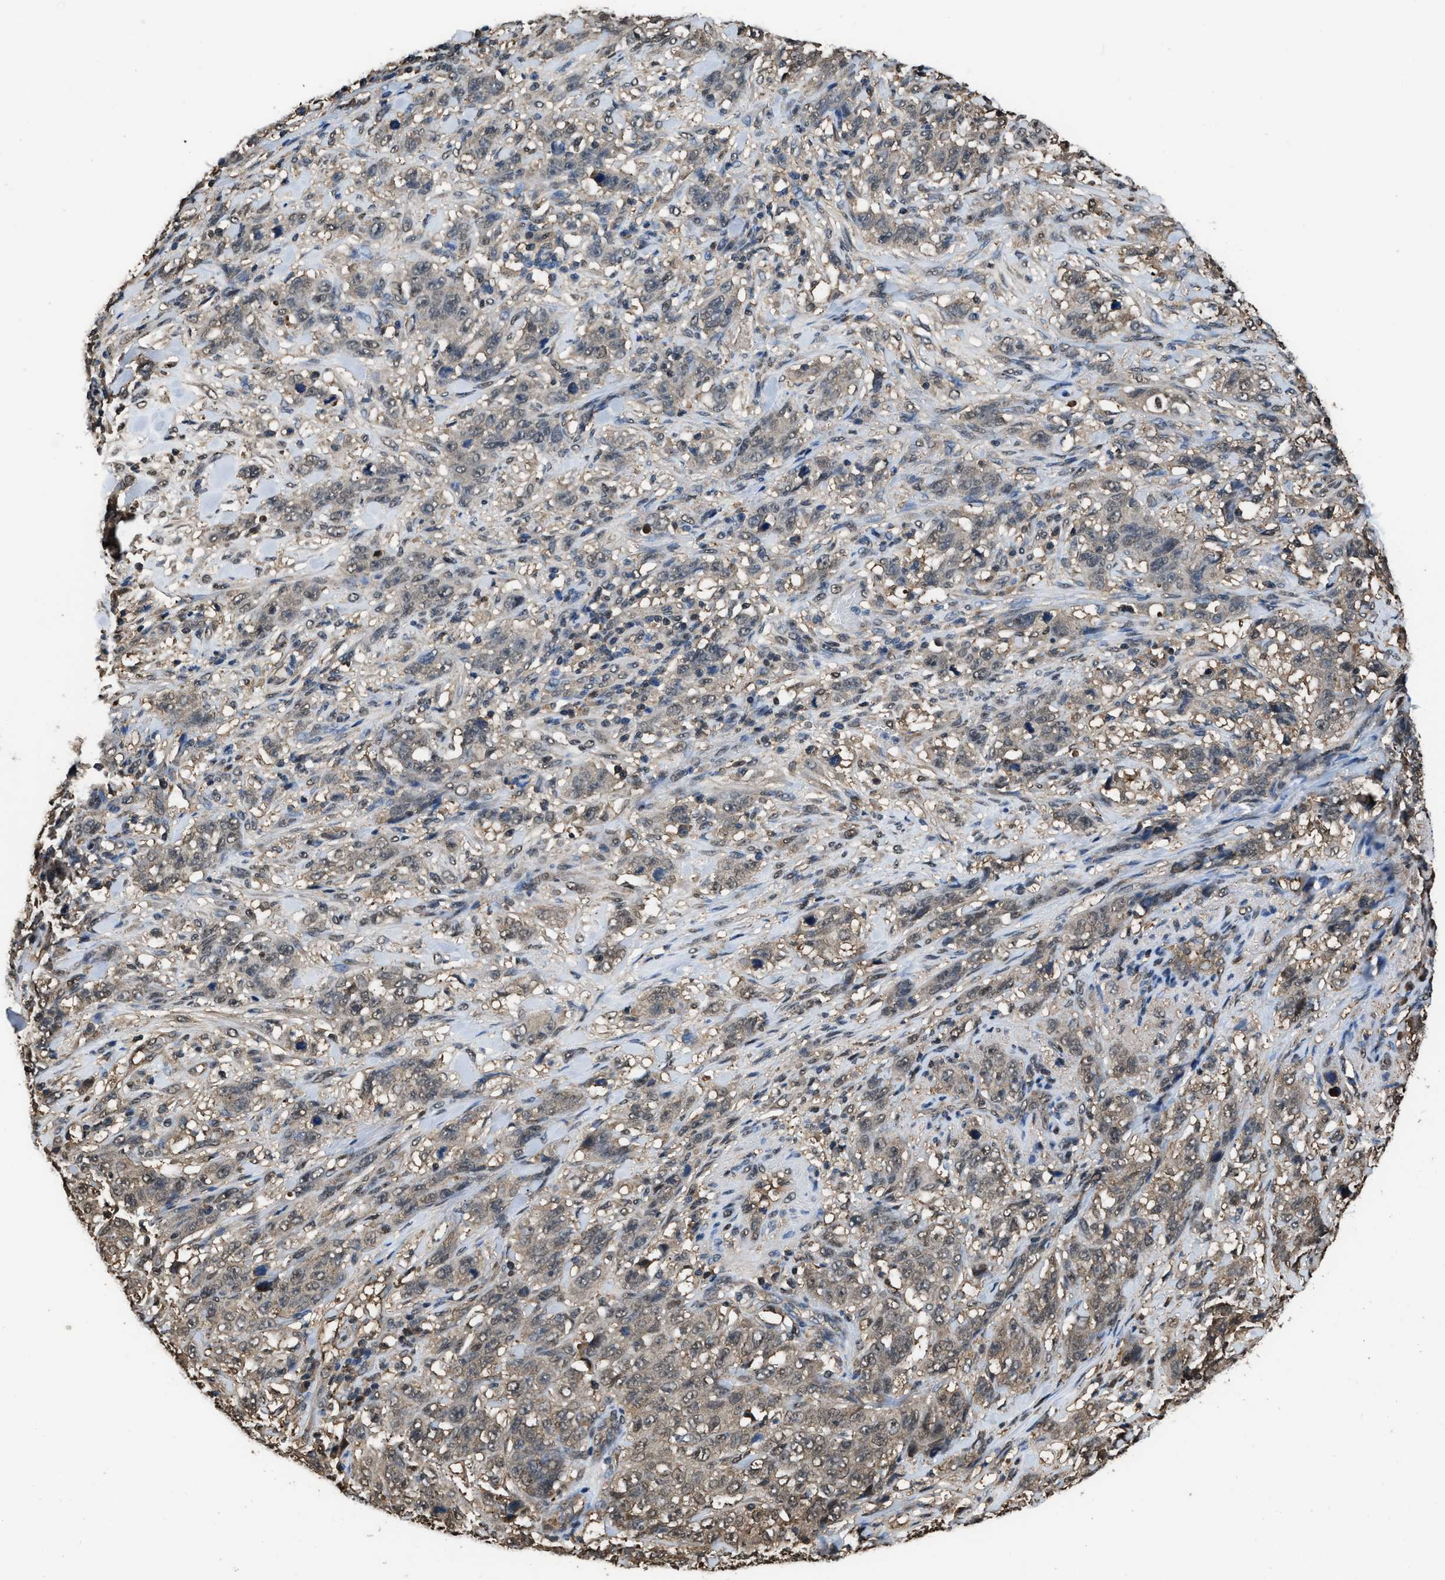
{"staining": {"intensity": "weak", "quantity": "<25%", "location": "cytoplasmic/membranous,nuclear"}, "tissue": "stomach cancer", "cell_type": "Tumor cells", "image_type": "cancer", "snomed": [{"axis": "morphology", "description": "Adenocarcinoma, NOS"}, {"axis": "topography", "description": "Stomach"}], "caption": "Immunohistochemistry (IHC) histopathology image of neoplastic tissue: human adenocarcinoma (stomach) stained with DAB reveals no significant protein staining in tumor cells. Nuclei are stained in blue.", "gene": "FNTA", "patient": {"sex": "male", "age": 48}}